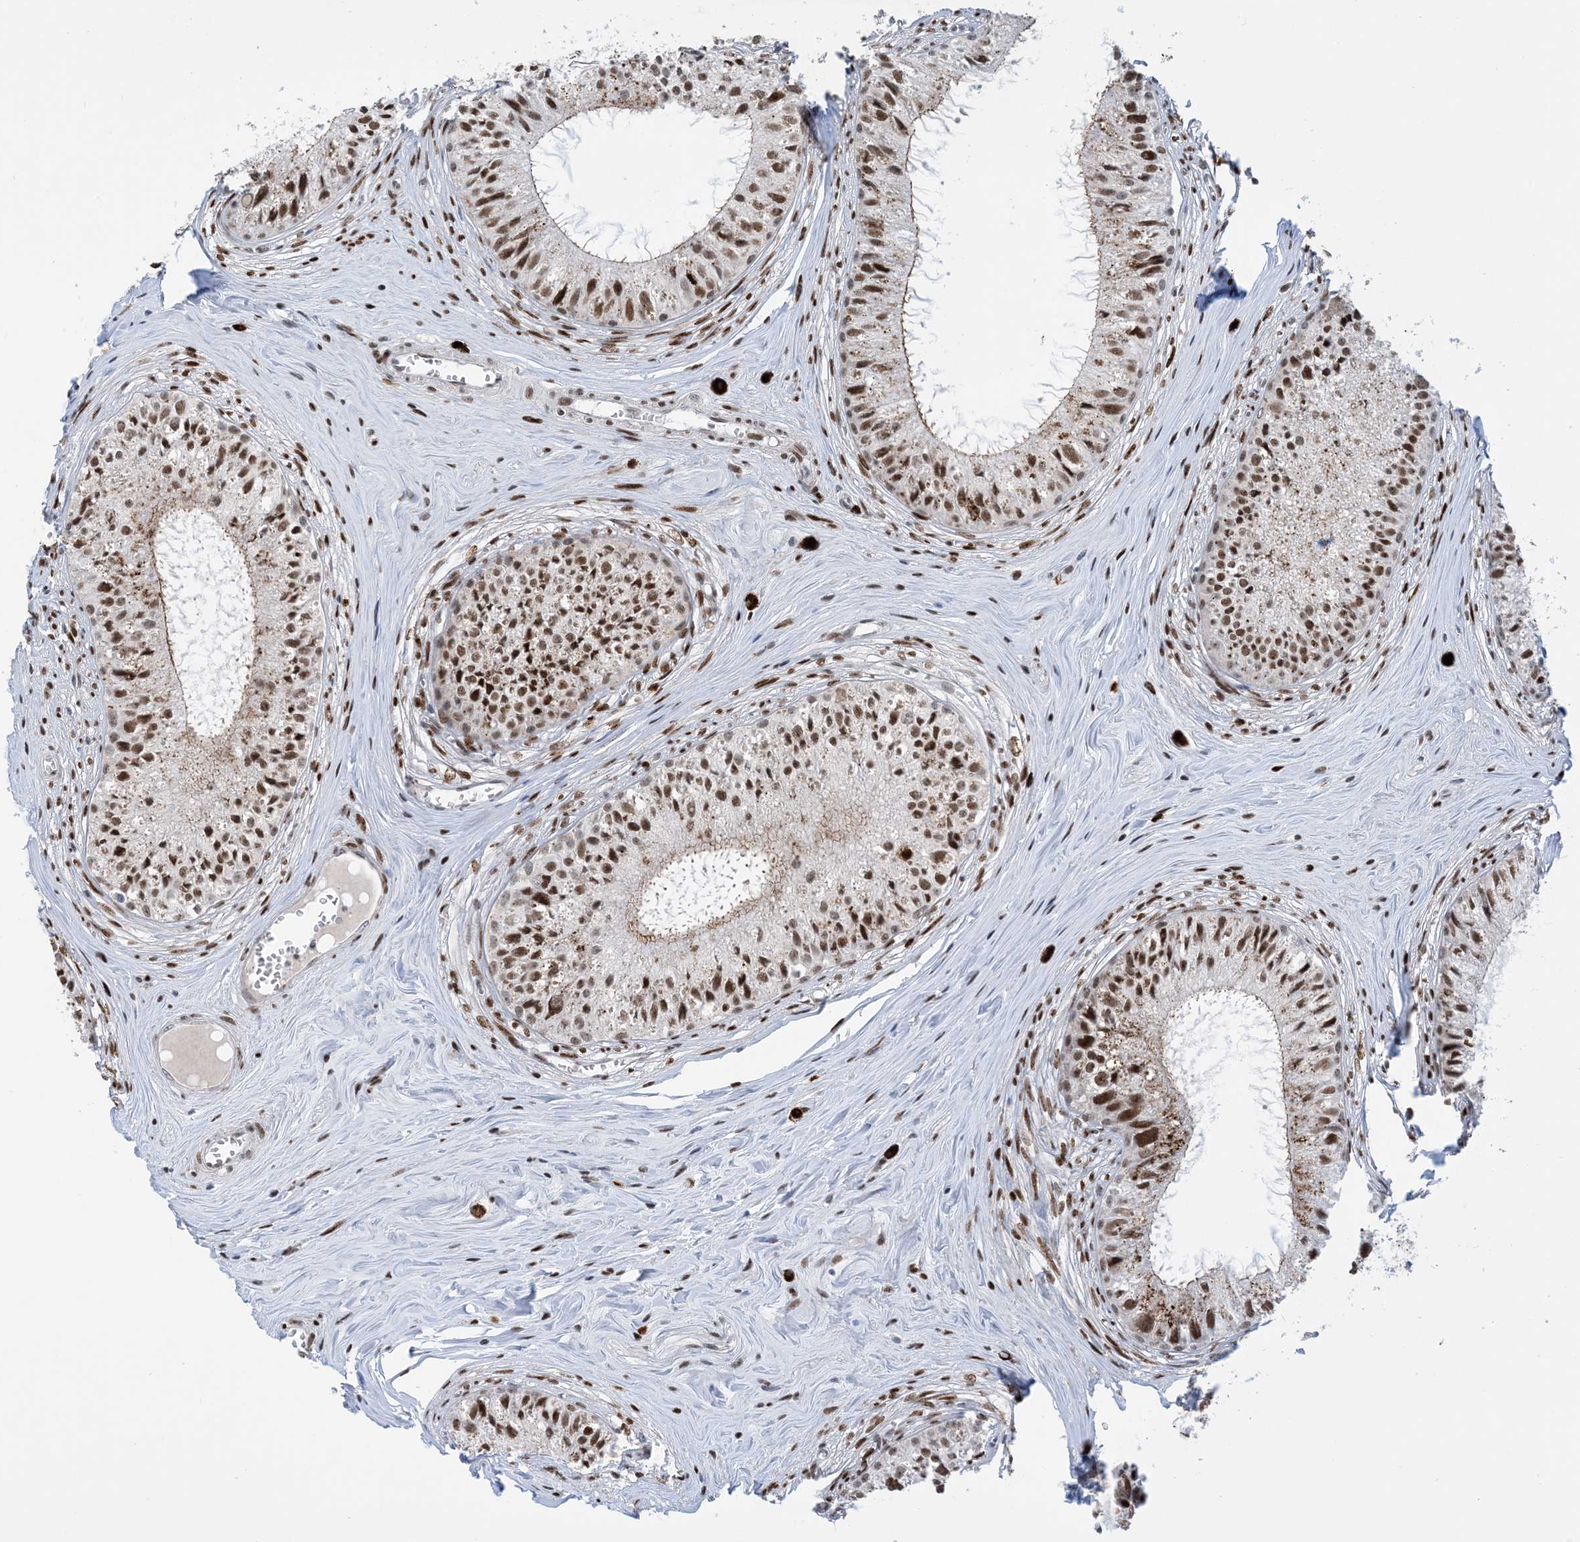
{"staining": {"intensity": "strong", "quantity": ">75%", "location": "nuclear"}, "tissue": "epididymis", "cell_type": "Glandular cells", "image_type": "normal", "snomed": [{"axis": "morphology", "description": "Normal tissue, NOS"}, {"axis": "topography", "description": "Epididymis"}], "caption": "Approximately >75% of glandular cells in benign epididymis exhibit strong nuclear protein staining as visualized by brown immunohistochemical staining.", "gene": "TSPYL1", "patient": {"sex": "male", "age": 36}}